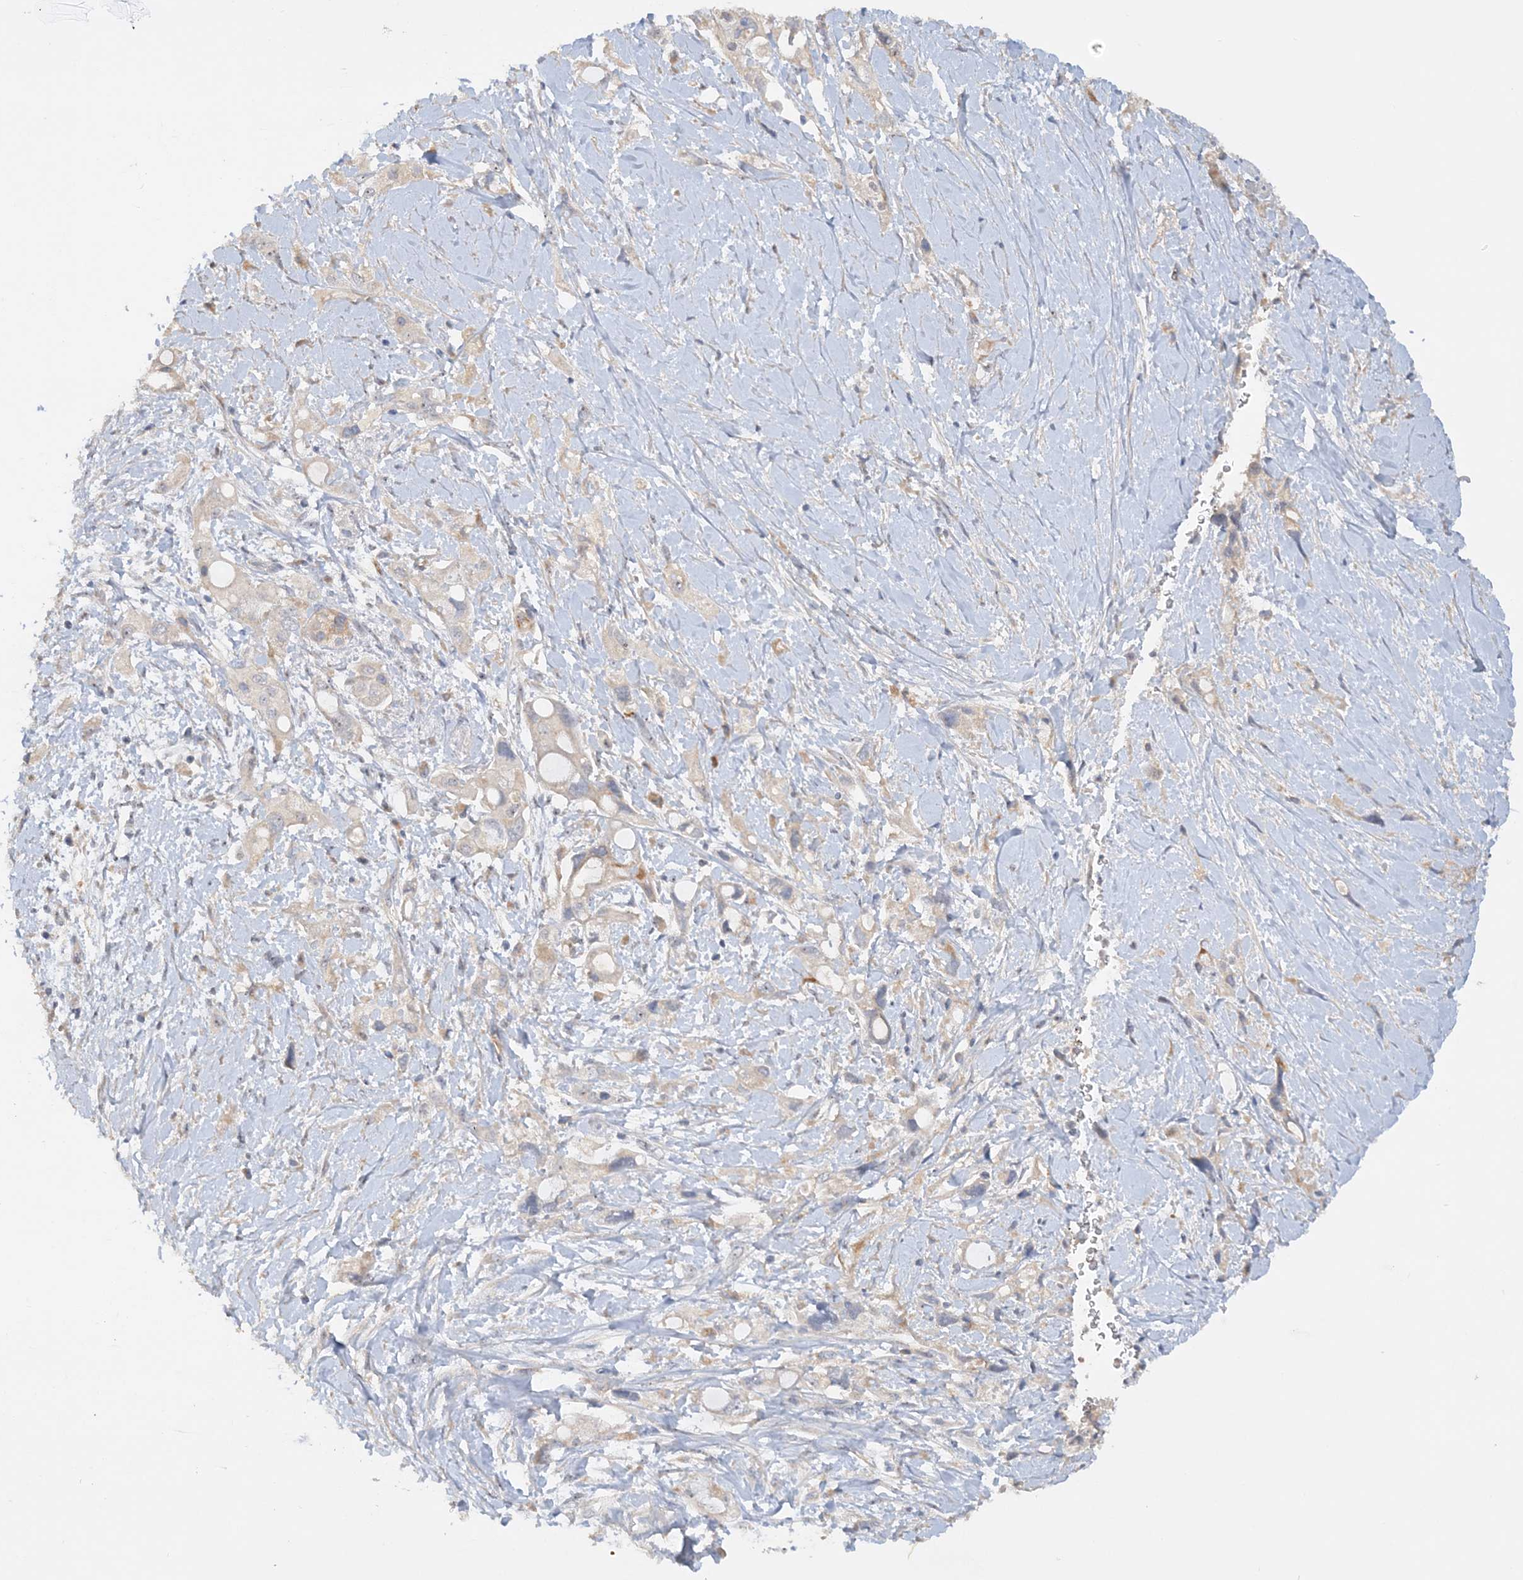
{"staining": {"intensity": "weak", "quantity": "<25%", "location": "cytoplasmic/membranous"}, "tissue": "pancreatic cancer", "cell_type": "Tumor cells", "image_type": "cancer", "snomed": [{"axis": "morphology", "description": "Adenocarcinoma, NOS"}, {"axis": "topography", "description": "Pancreas"}], "caption": "This is an immunohistochemistry (IHC) histopathology image of pancreatic cancer. There is no staining in tumor cells.", "gene": "GRINA", "patient": {"sex": "female", "age": 56}}